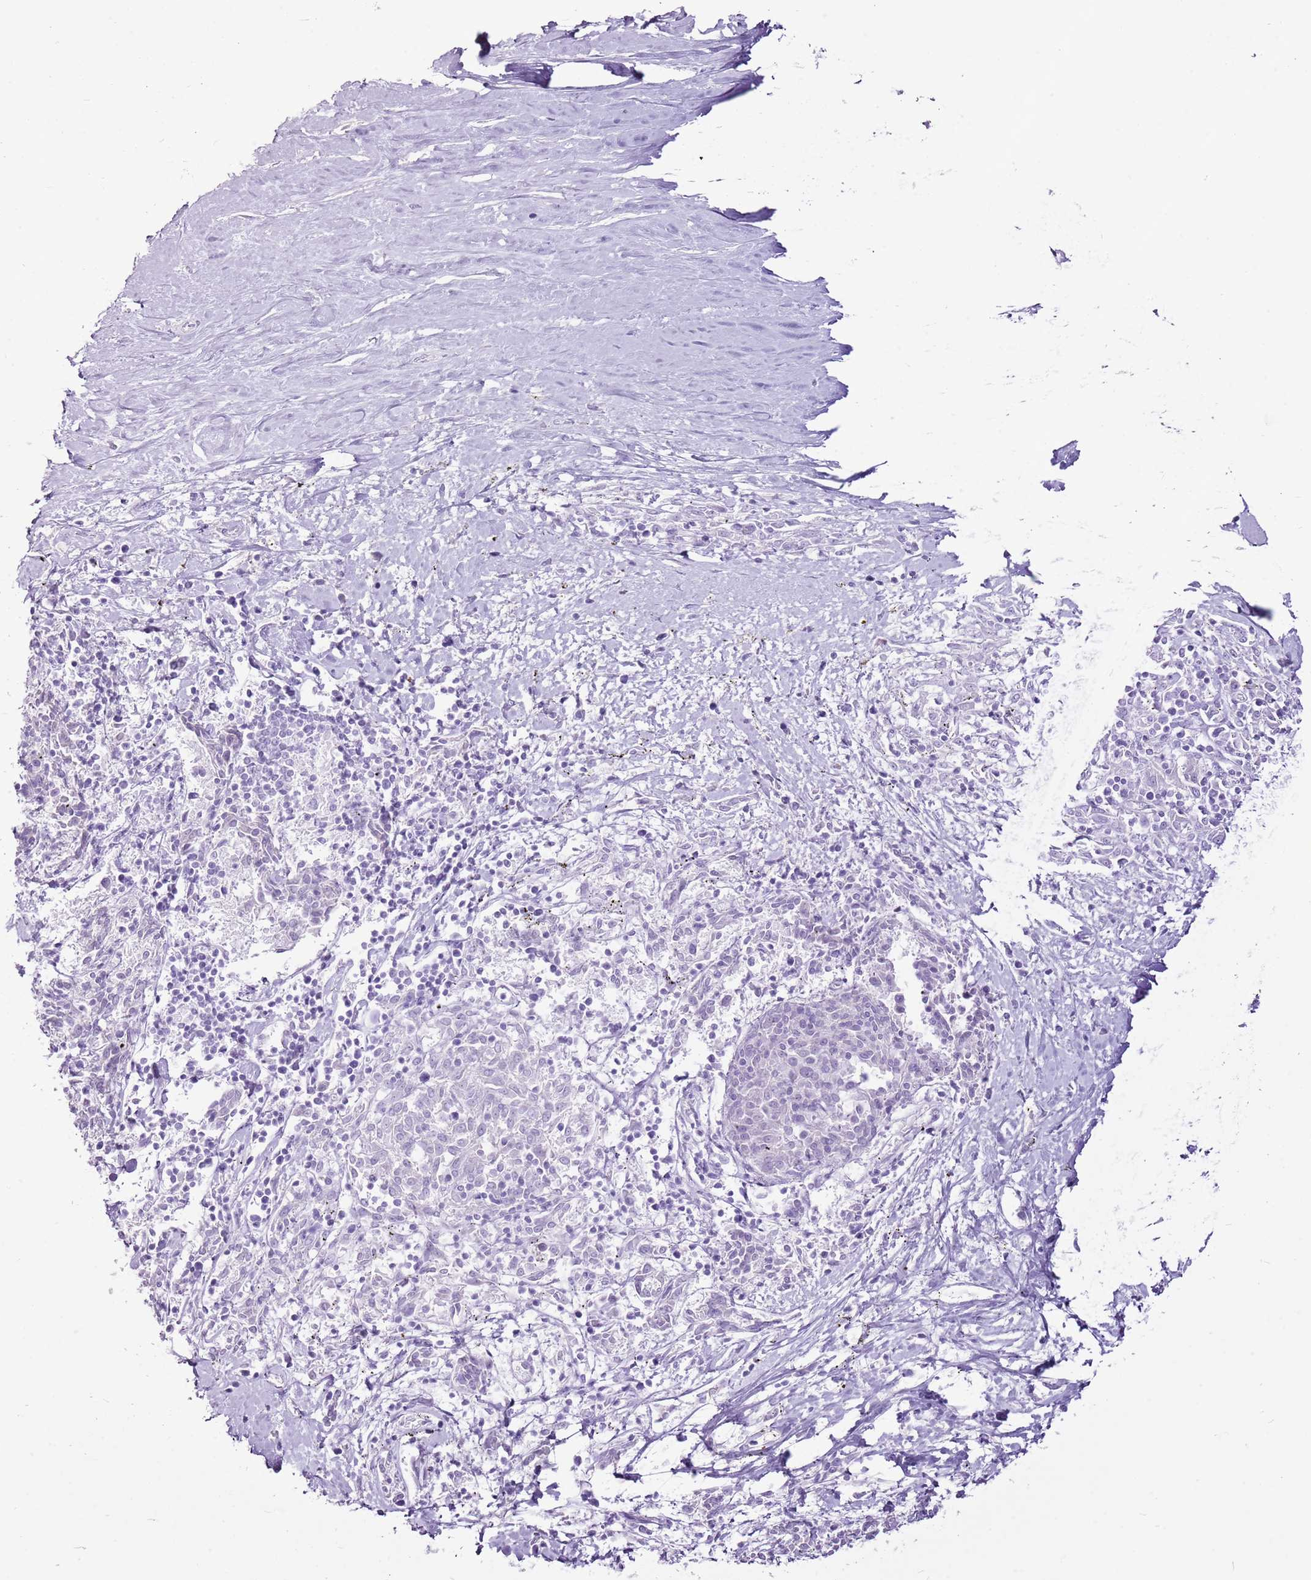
{"staining": {"intensity": "negative", "quantity": "none", "location": "none"}, "tissue": "melanoma", "cell_type": "Tumor cells", "image_type": "cancer", "snomed": [{"axis": "morphology", "description": "Malignant melanoma, NOS"}, {"axis": "topography", "description": "Skin"}], "caption": "Immunohistochemistry (IHC) image of melanoma stained for a protein (brown), which demonstrates no expression in tumor cells. (Brightfield microscopy of DAB (3,3'-diaminobenzidine) immunohistochemistry at high magnification).", "gene": "CNFN", "patient": {"sex": "female", "age": 72}}